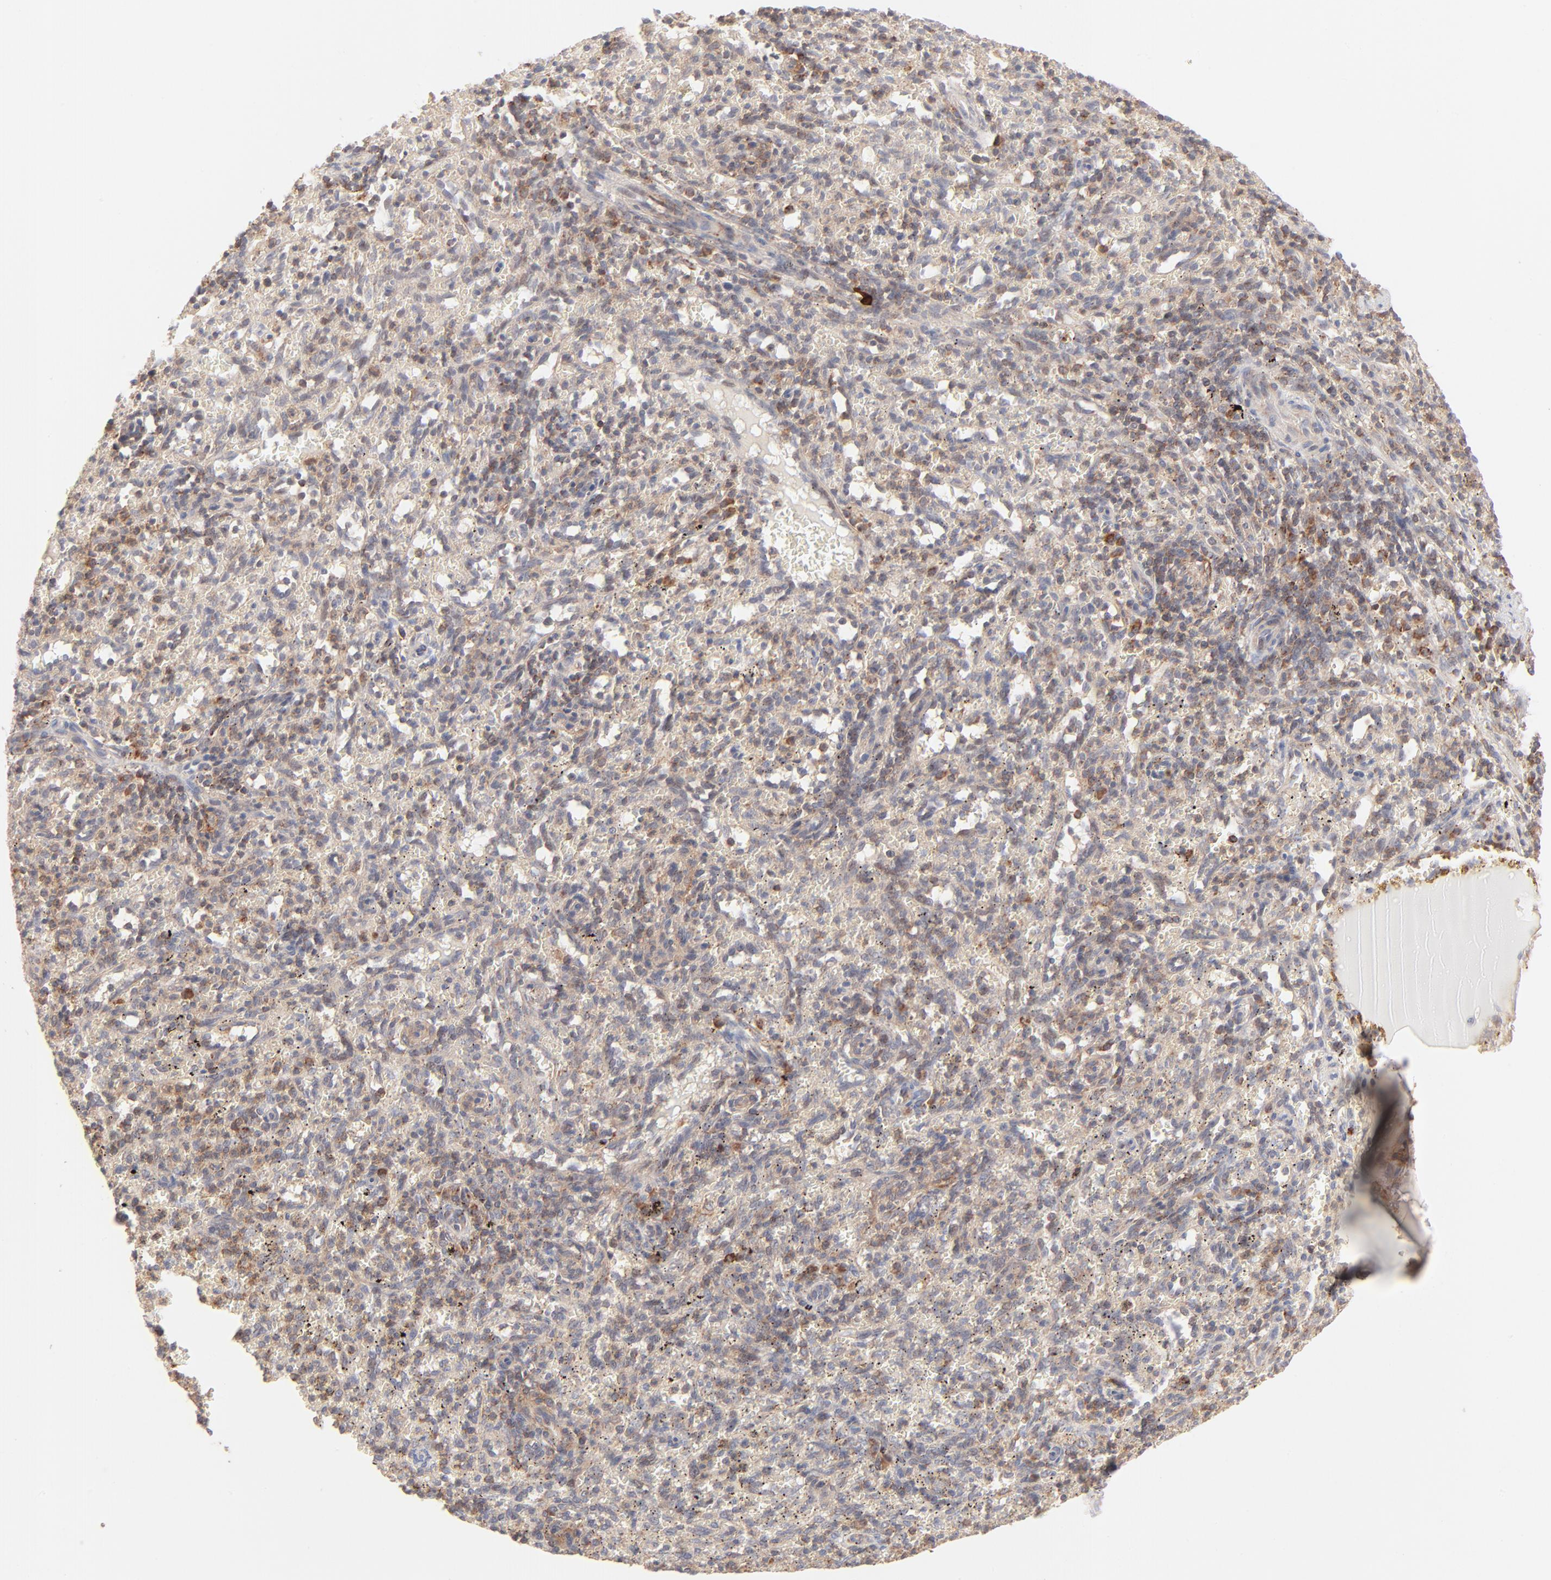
{"staining": {"intensity": "weak", "quantity": ">75%", "location": "cytoplasmic/membranous"}, "tissue": "spleen", "cell_type": "Cells in red pulp", "image_type": "normal", "snomed": [{"axis": "morphology", "description": "Normal tissue, NOS"}, {"axis": "topography", "description": "Spleen"}], "caption": "Immunohistochemistry micrograph of unremarkable spleen: human spleen stained using immunohistochemistry (IHC) displays low levels of weak protein expression localized specifically in the cytoplasmic/membranous of cells in red pulp, appearing as a cytoplasmic/membranous brown color.", "gene": "CSPG4", "patient": {"sex": "female", "age": 10}}